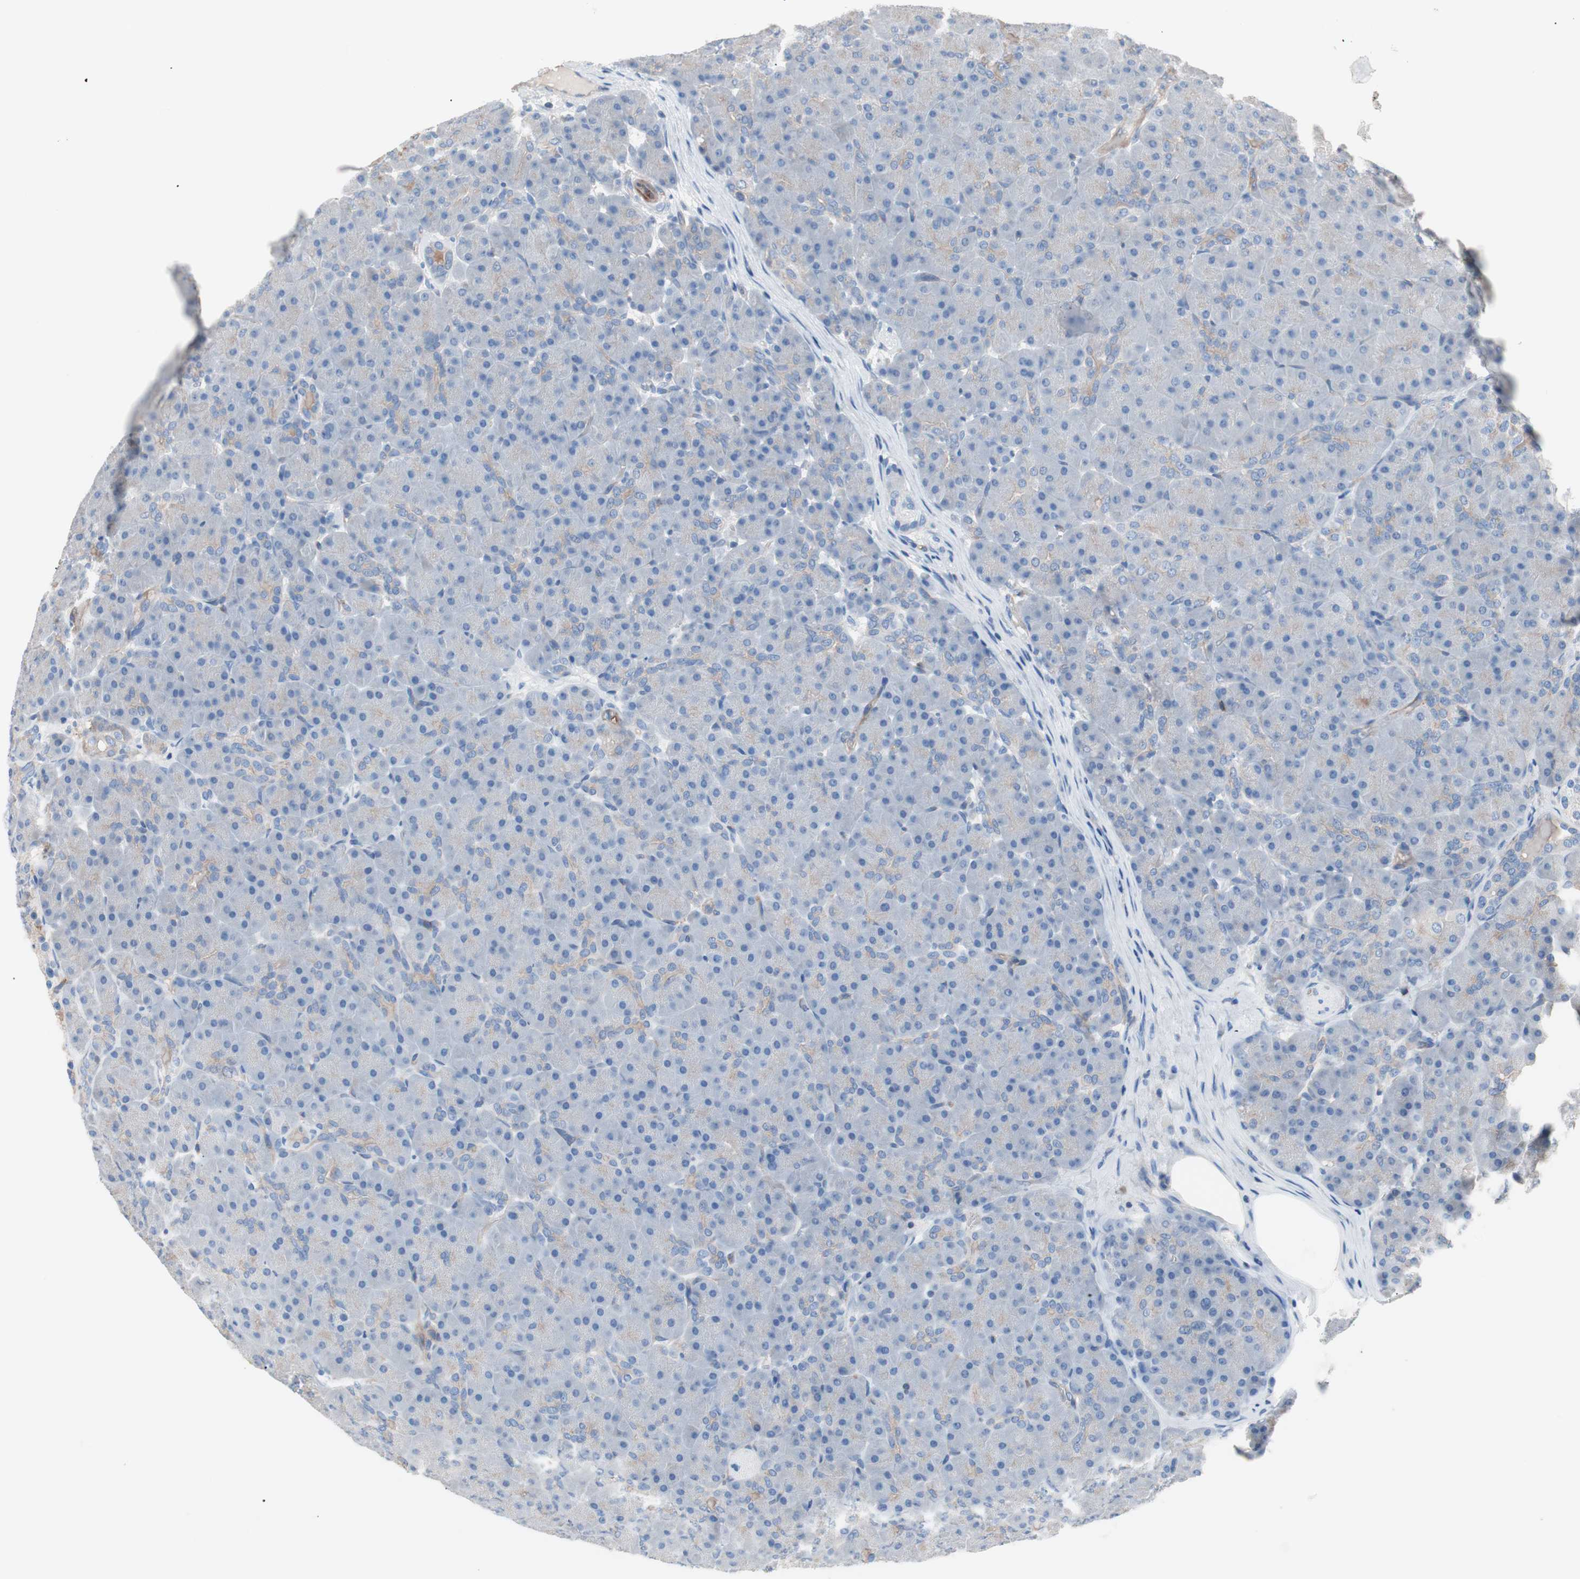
{"staining": {"intensity": "weak", "quantity": "<25%", "location": "cytoplasmic/membranous"}, "tissue": "pancreas", "cell_type": "Exocrine glandular cells", "image_type": "normal", "snomed": [{"axis": "morphology", "description": "Normal tissue, NOS"}, {"axis": "topography", "description": "Pancreas"}], "caption": "Exocrine glandular cells show no significant protein positivity in normal pancreas.", "gene": "GPR160", "patient": {"sex": "male", "age": 66}}